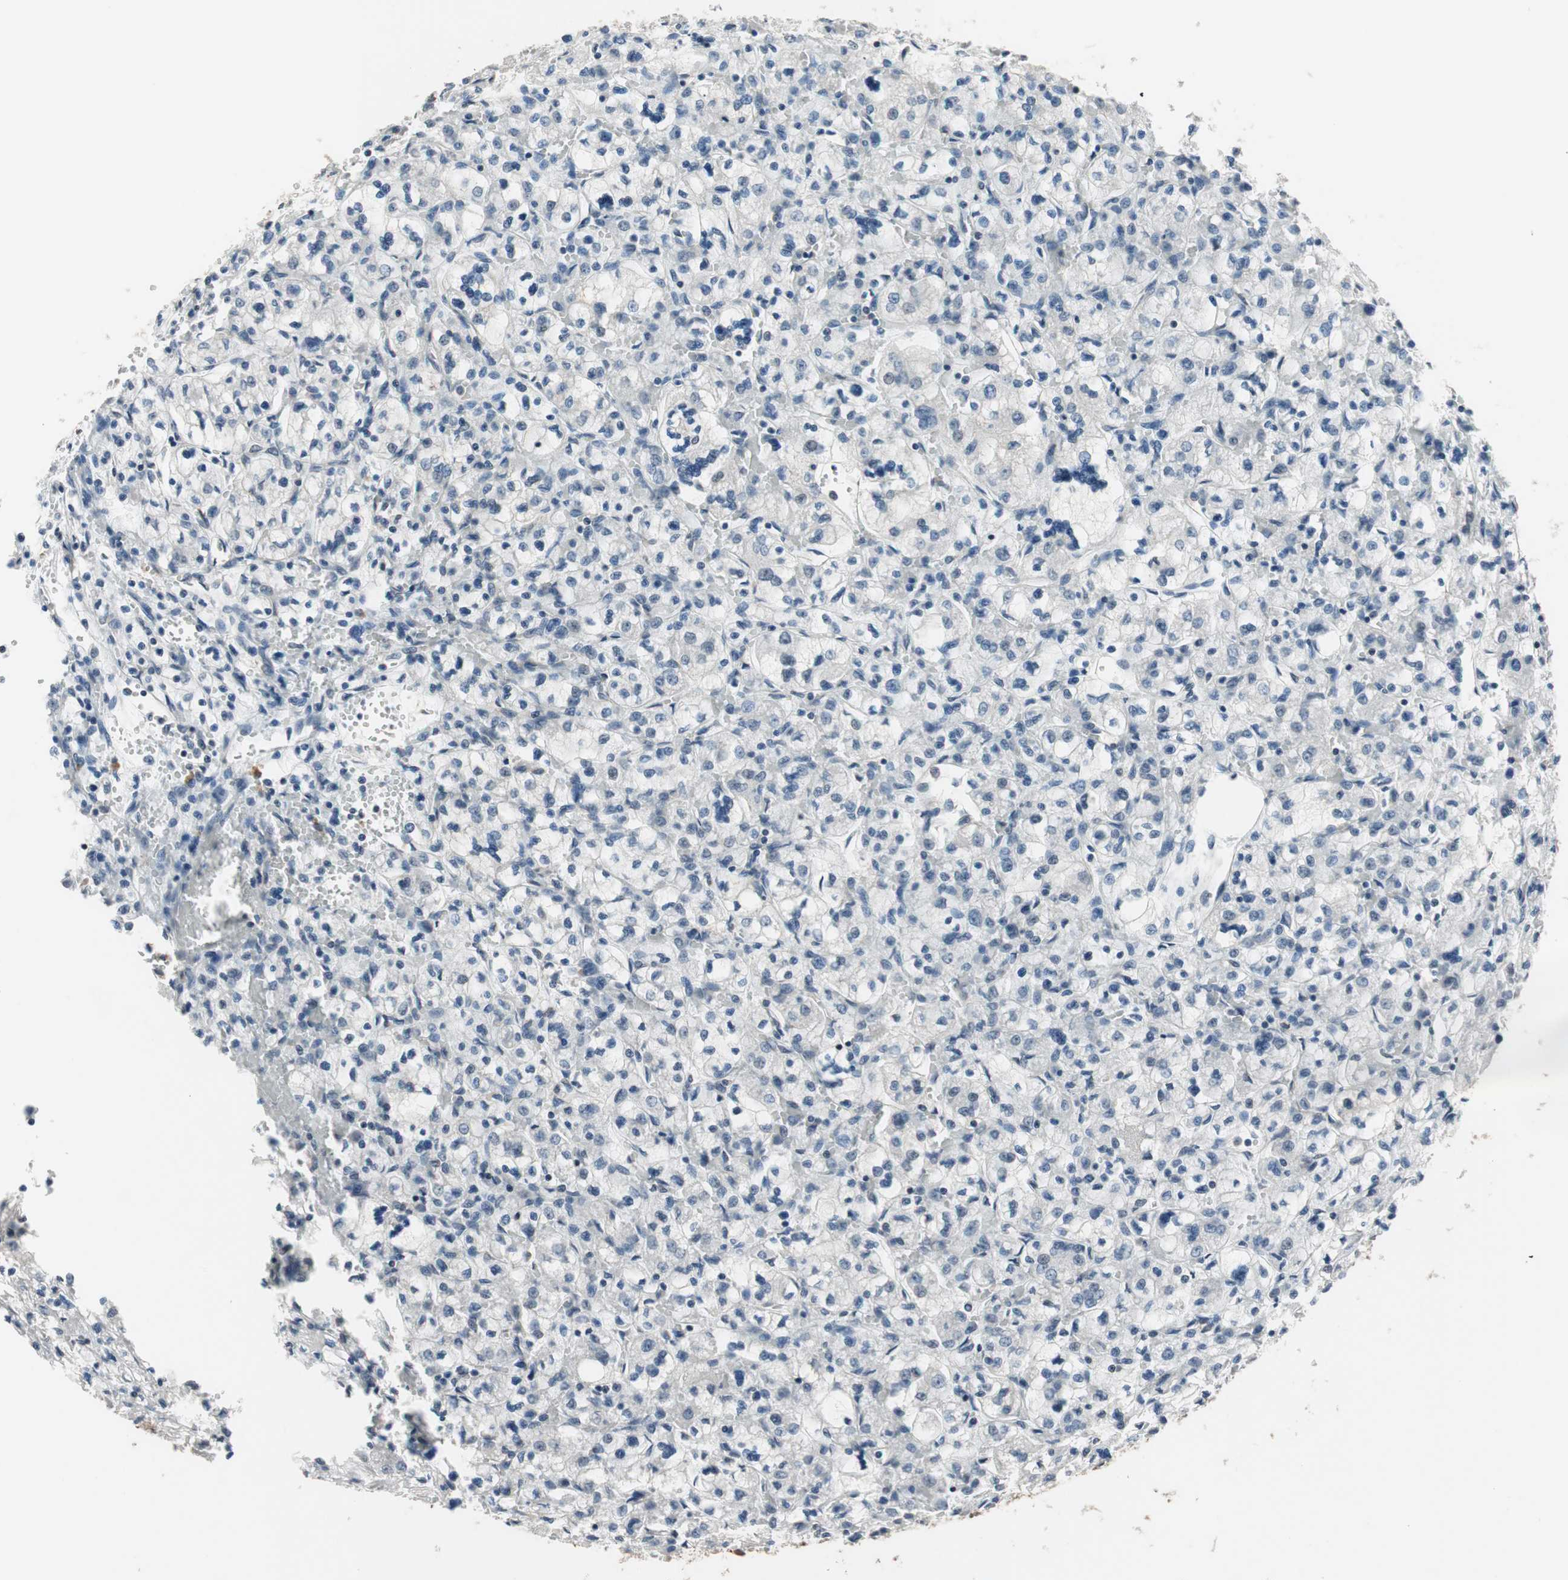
{"staining": {"intensity": "negative", "quantity": "none", "location": "none"}, "tissue": "renal cancer", "cell_type": "Tumor cells", "image_type": "cancer", "snomed": [{"axis": "morphology", "description": "Adenocarcinoma, NOS"}, {"axis": "topography", "description": "Kidney"}], "caption": "Tumor cells show no significant staining in renal cancer (adenocarcinoma). The staining is performed using DAB (3,3'-diaminobenzidine) brown chromogen with nuclei counter-stained in using hematoxylin.", "gene": "DRAP1", "patient": {"sex": "female", "age": 83}}